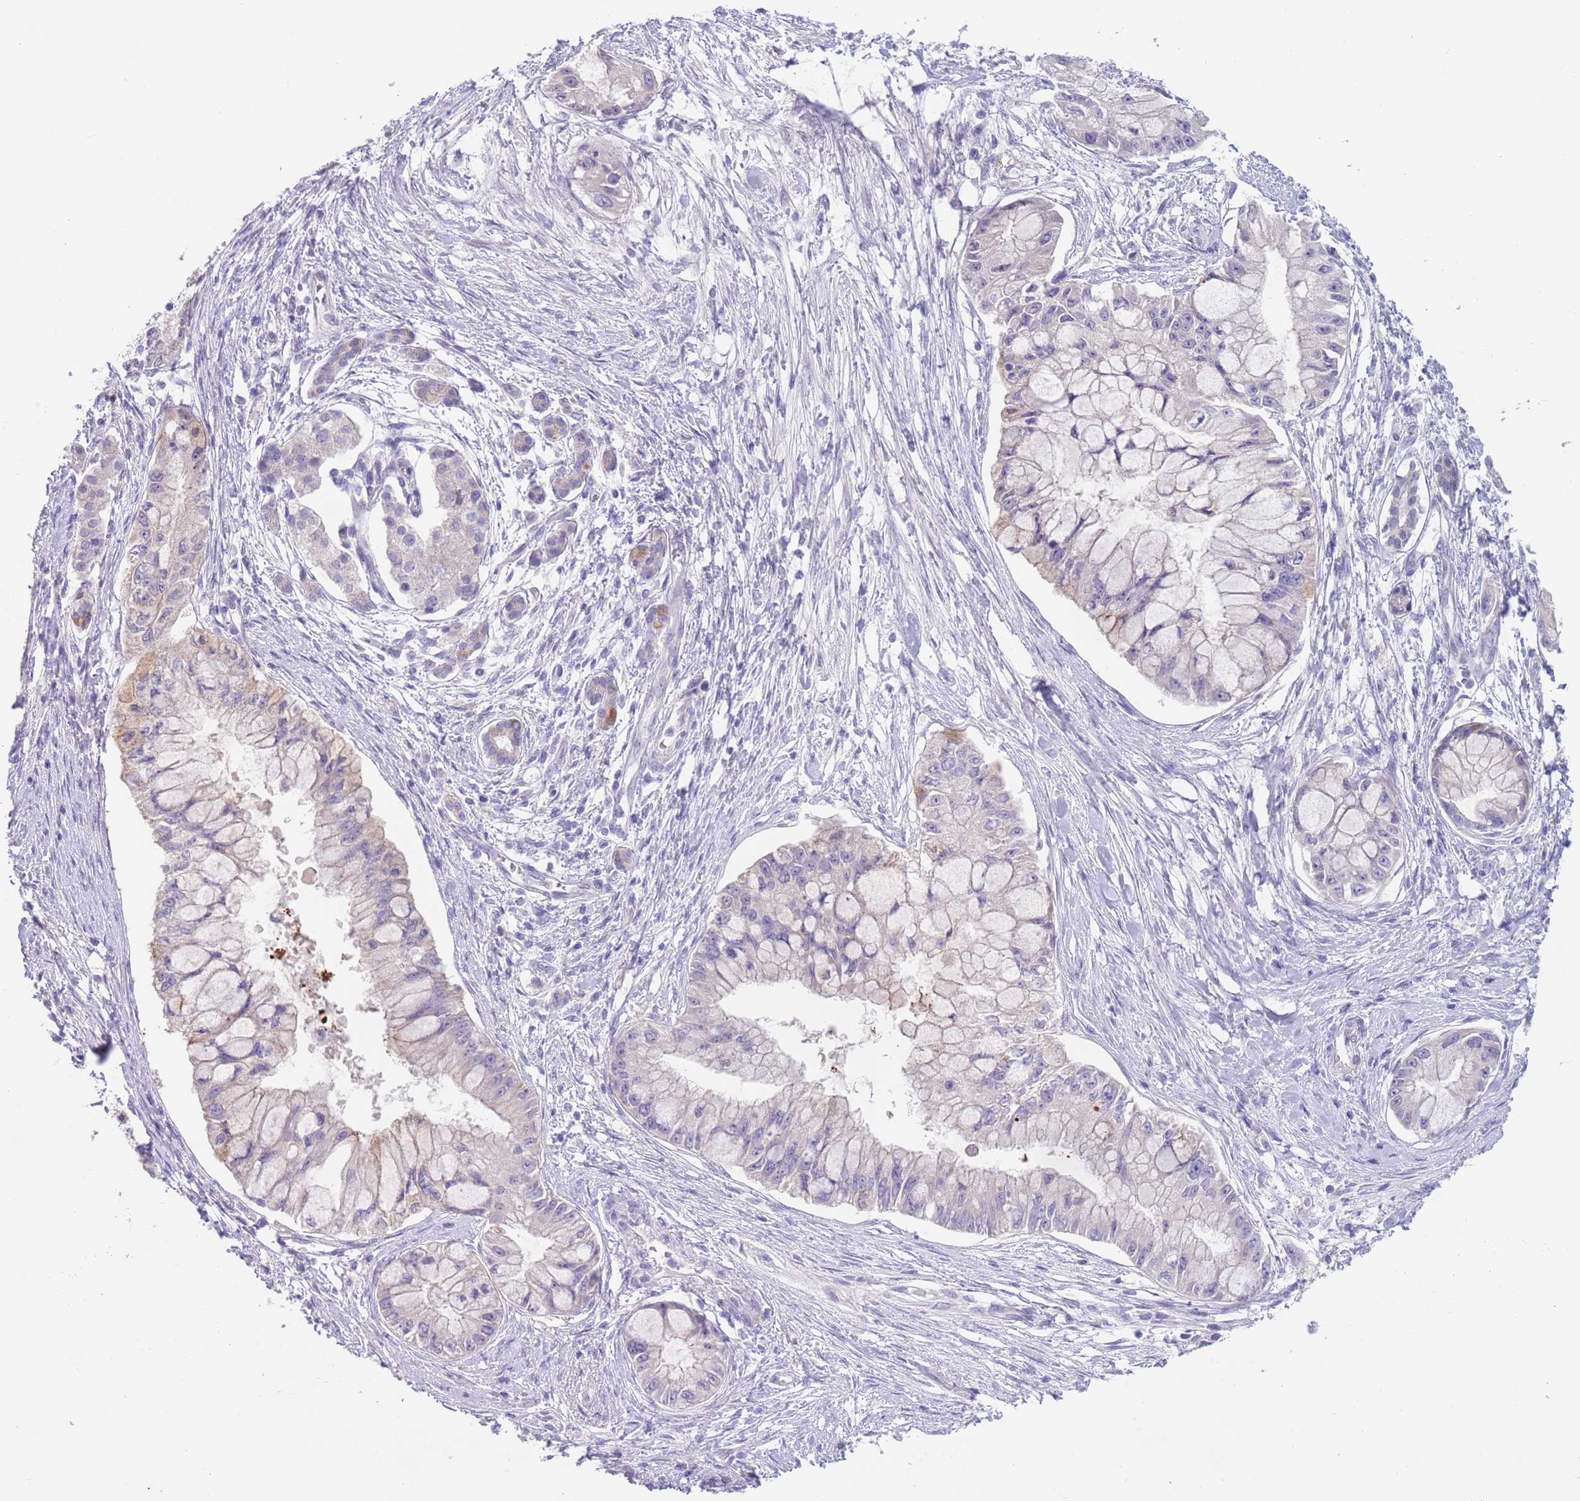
{"staining": {"intensity": "negative", "quantity": "none", "location": "none"}, "tissue": "pancreatic cancer", "cell_type": "Tumor cells", "image_type": "cancer", "snomed": [{"axis": "morphology", "description": "Adenocarcinoma, NOS"}, {"axis": "topography", "description": "Pancreas"}], "caption": "Immunohistochemical staining of human pancreatic cancer (adenocarcinoma) demonstrates no significant positivity in tumor cells. The staining is performed using DAB brown chromogen with nuclei counter-stained in using hematoxylin.", "gene": "SPIRE2", "patient": {"sex": "male", "age": 48}}